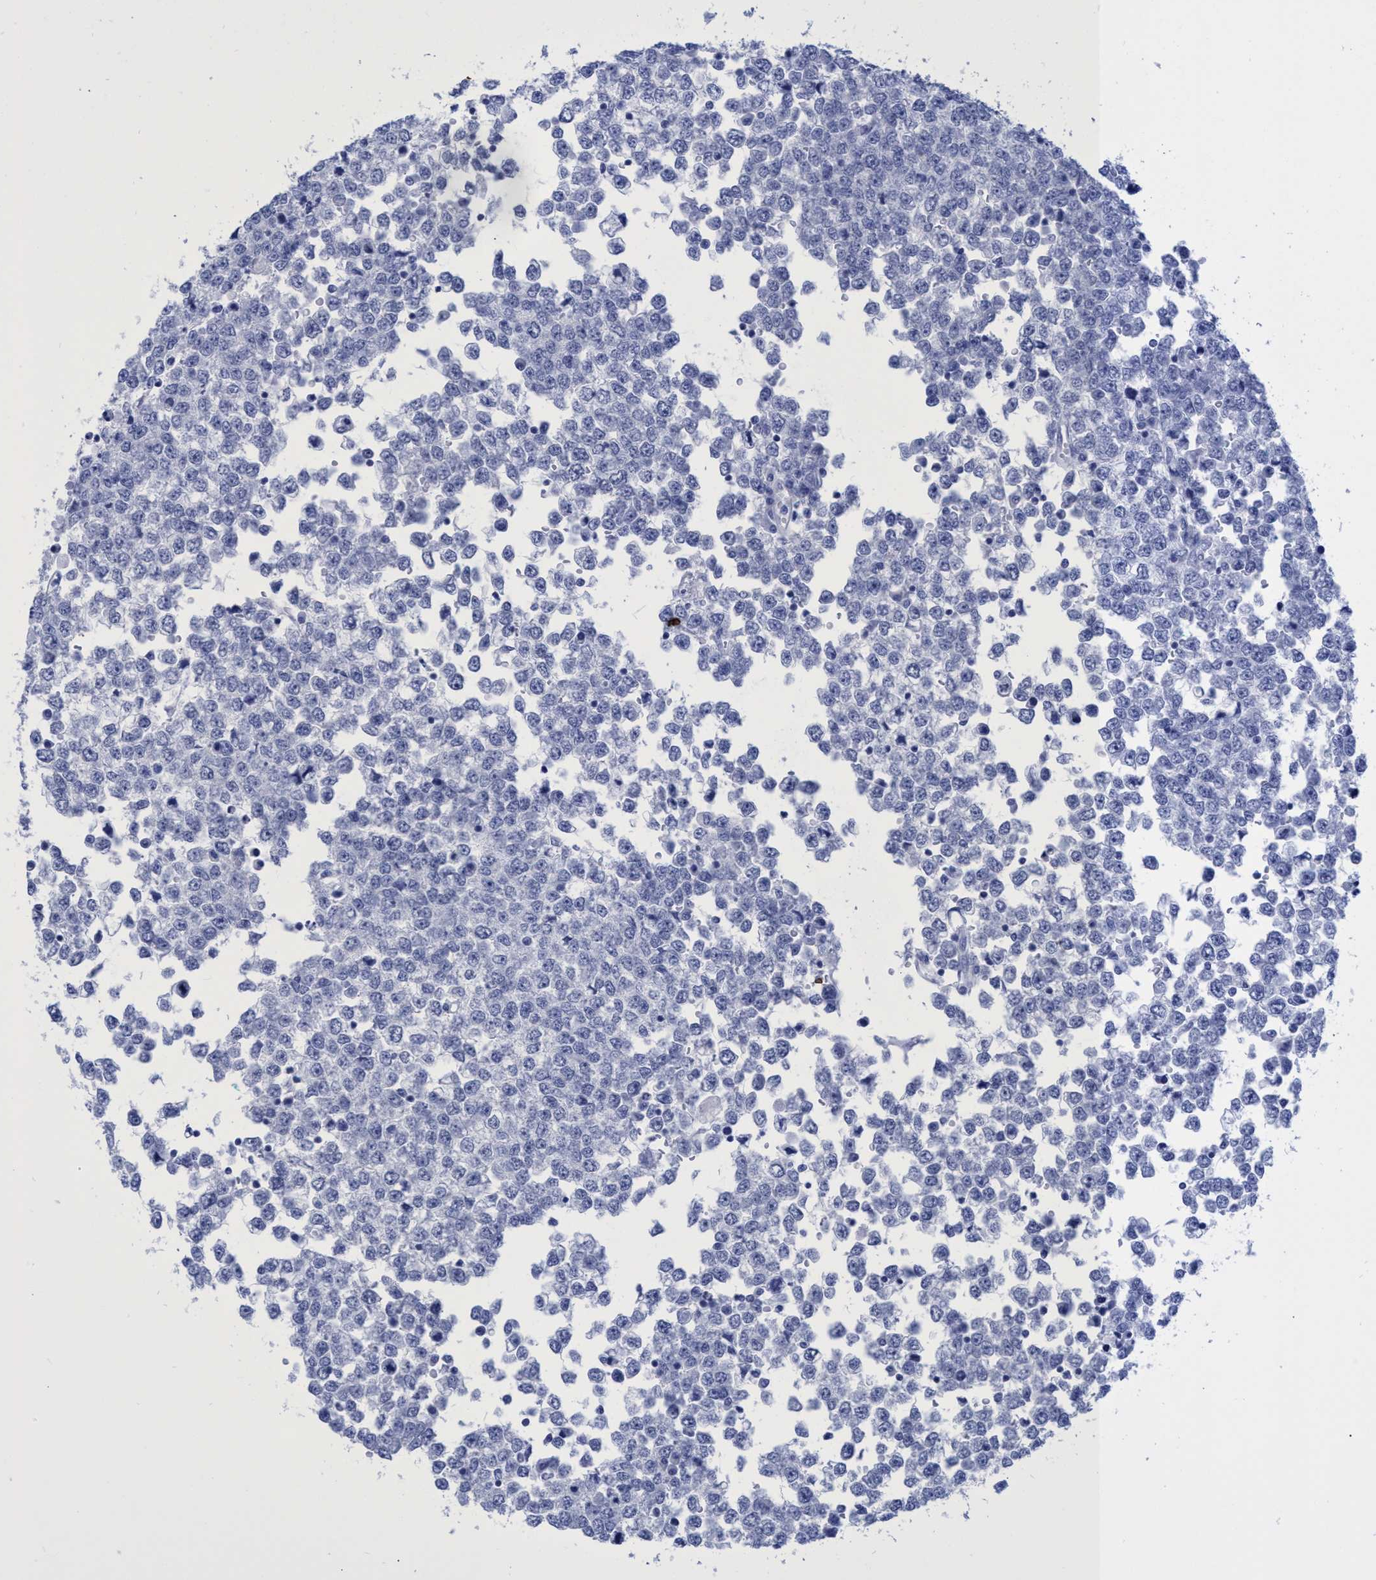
{"staining": {"intensity": "negative", "quantity": "none", "location": "none"}, "tissue": "testis cancer", "cell_type": "Tumor cells", "image_type": "cancer", "snomed": [{"axis": "morphology", "description": "Seminoma, NOS"}, {"axis": "topography", "description": "Testis"}], "caption": "IHC of seminoma (testis) demonstrates no staining in tumor cells.", "gene": "INSL6", "patient": {"sex": "male", "age": 65}}